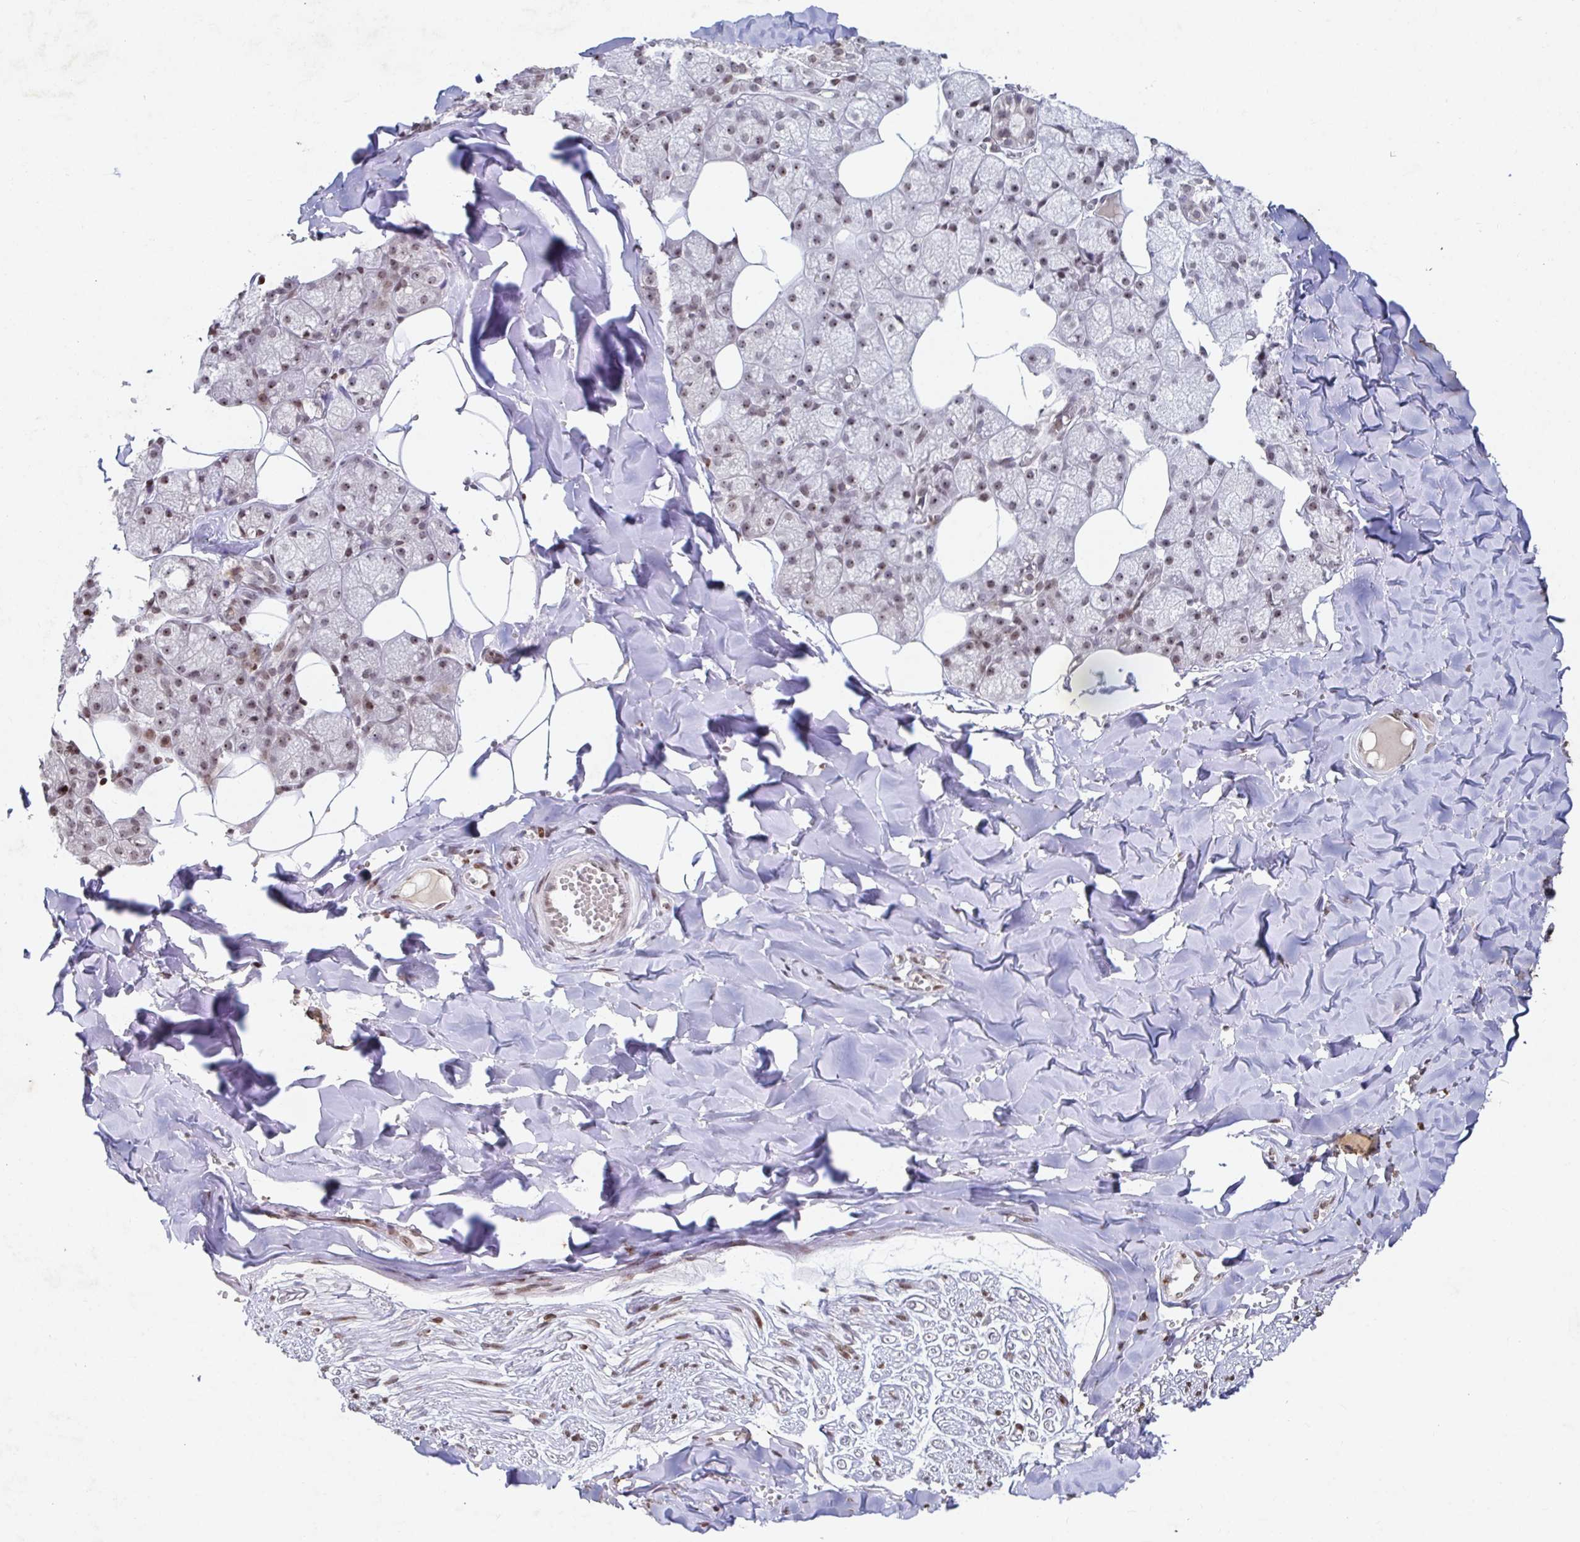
{"staining": {"intensity": "moderate", "quantity": "25%-75%", "location": "nuclear"}, "tissue": "salivary gland", "cell_type": "Glandular cells", "image_type": "normal", "snomed": [{"axis": "morphology", "description": "Normal tissue, NOS"}, {"axis": "topography", "description": "Salivary gland"}, {"axis": "topography", "description": "Peripheral nerve tissue"}], "caption": "Unremarkable salivary gland shows moderate nuclear staining in about 25%-75% of glandular cells, visualized by immunohistochemistry.", "gene": "C19orf53", "patient": {"sex": "male", "age": 38}}